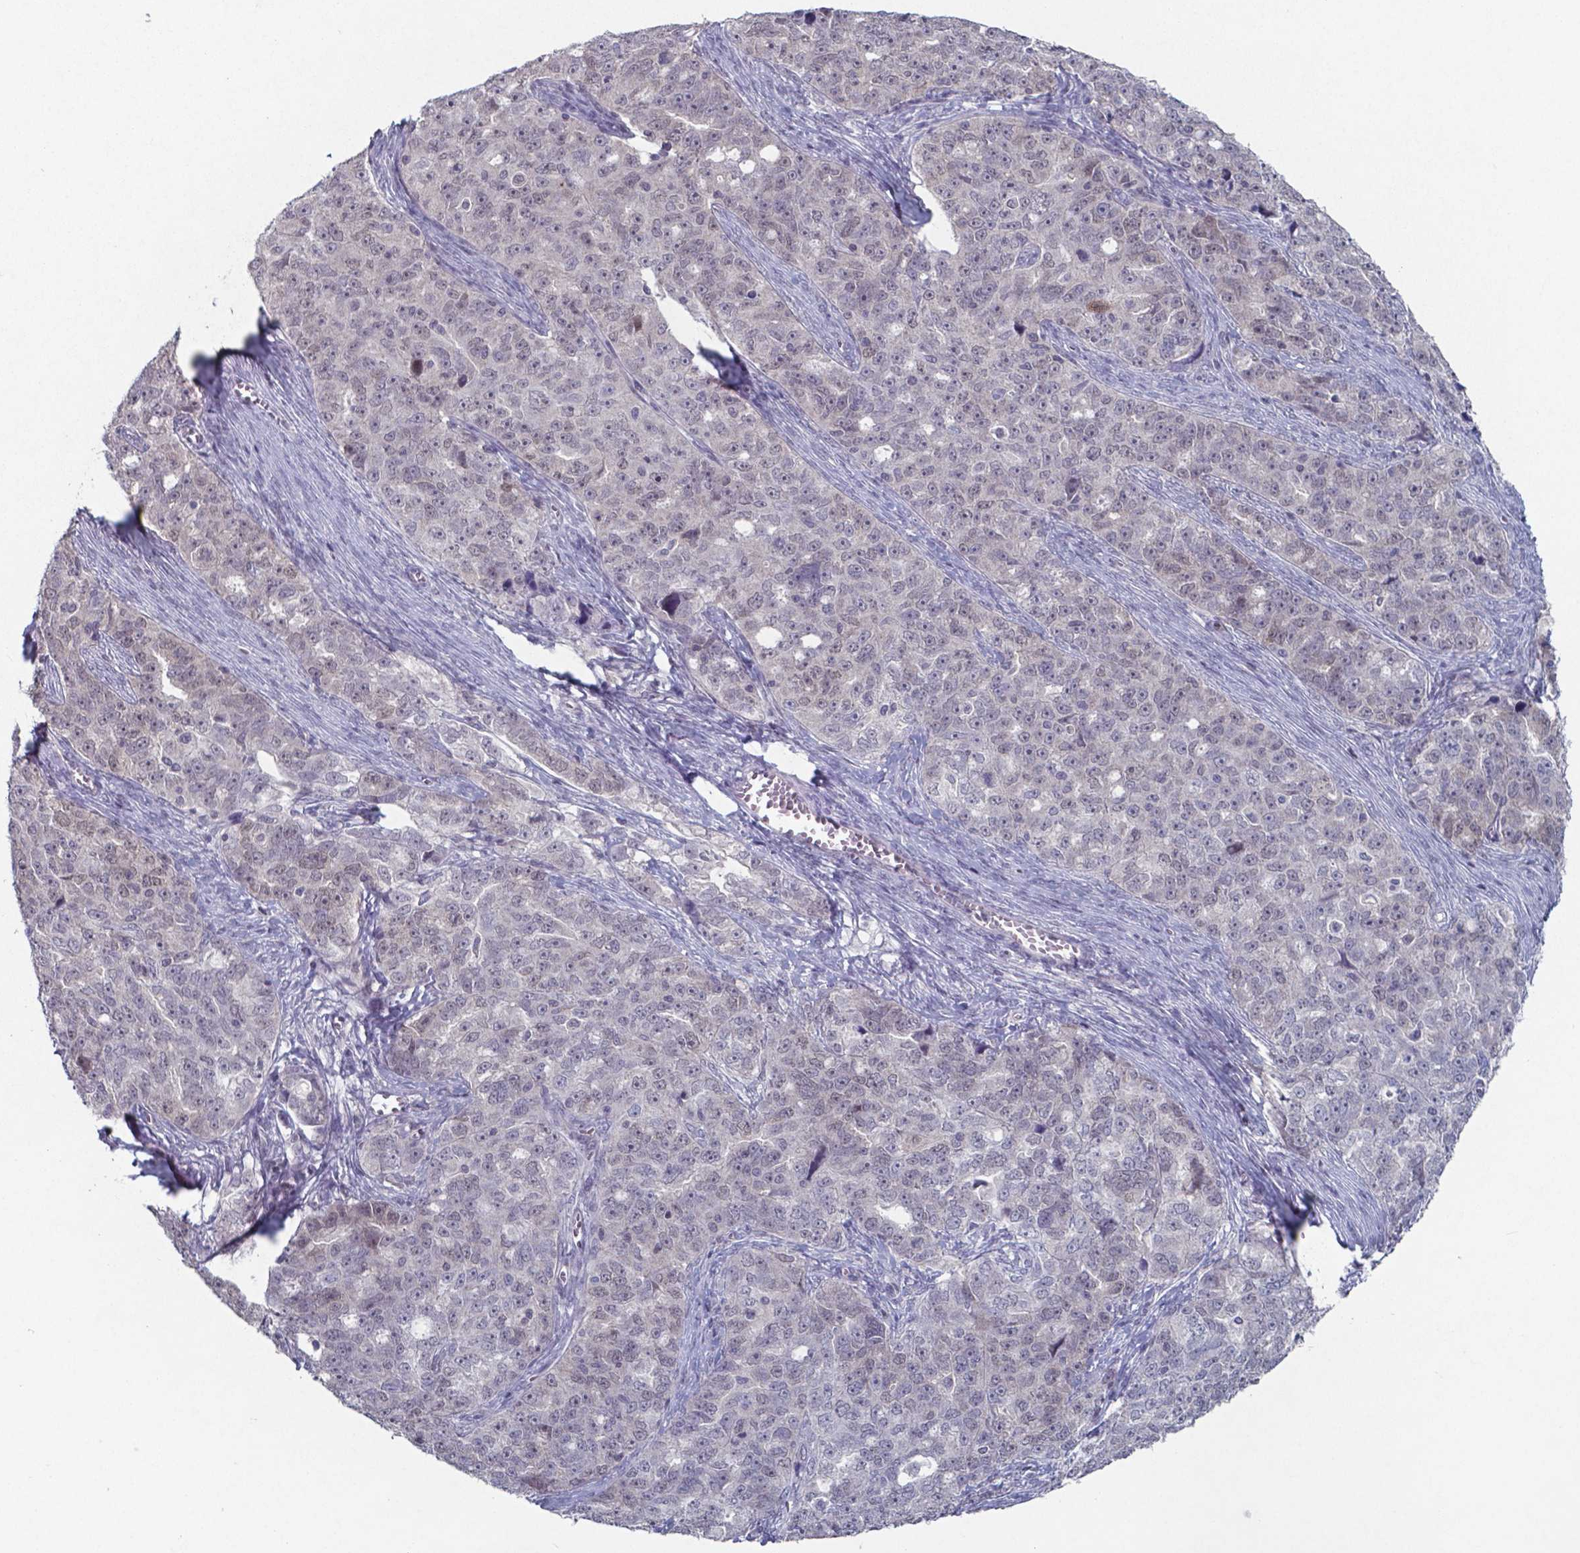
{"staining": {"intensity": "negative", "quantity": "none", "location": "none"}, "tissue": "ovarian cancer", "cell_type": "Tumor cells", "image_type": "cancer", "snomed": [{"axis": "morphology", "description": "Cystadenocarcinoma, serous, NOS"}, {"axis": "topography", "description": "Ovary"}], "caption": "The photomicrograph reveals no significant positivity in tumor cells of ovarian cancer.", "gene": "TDP2", "patient": {"sex": "female", "age": 51}}